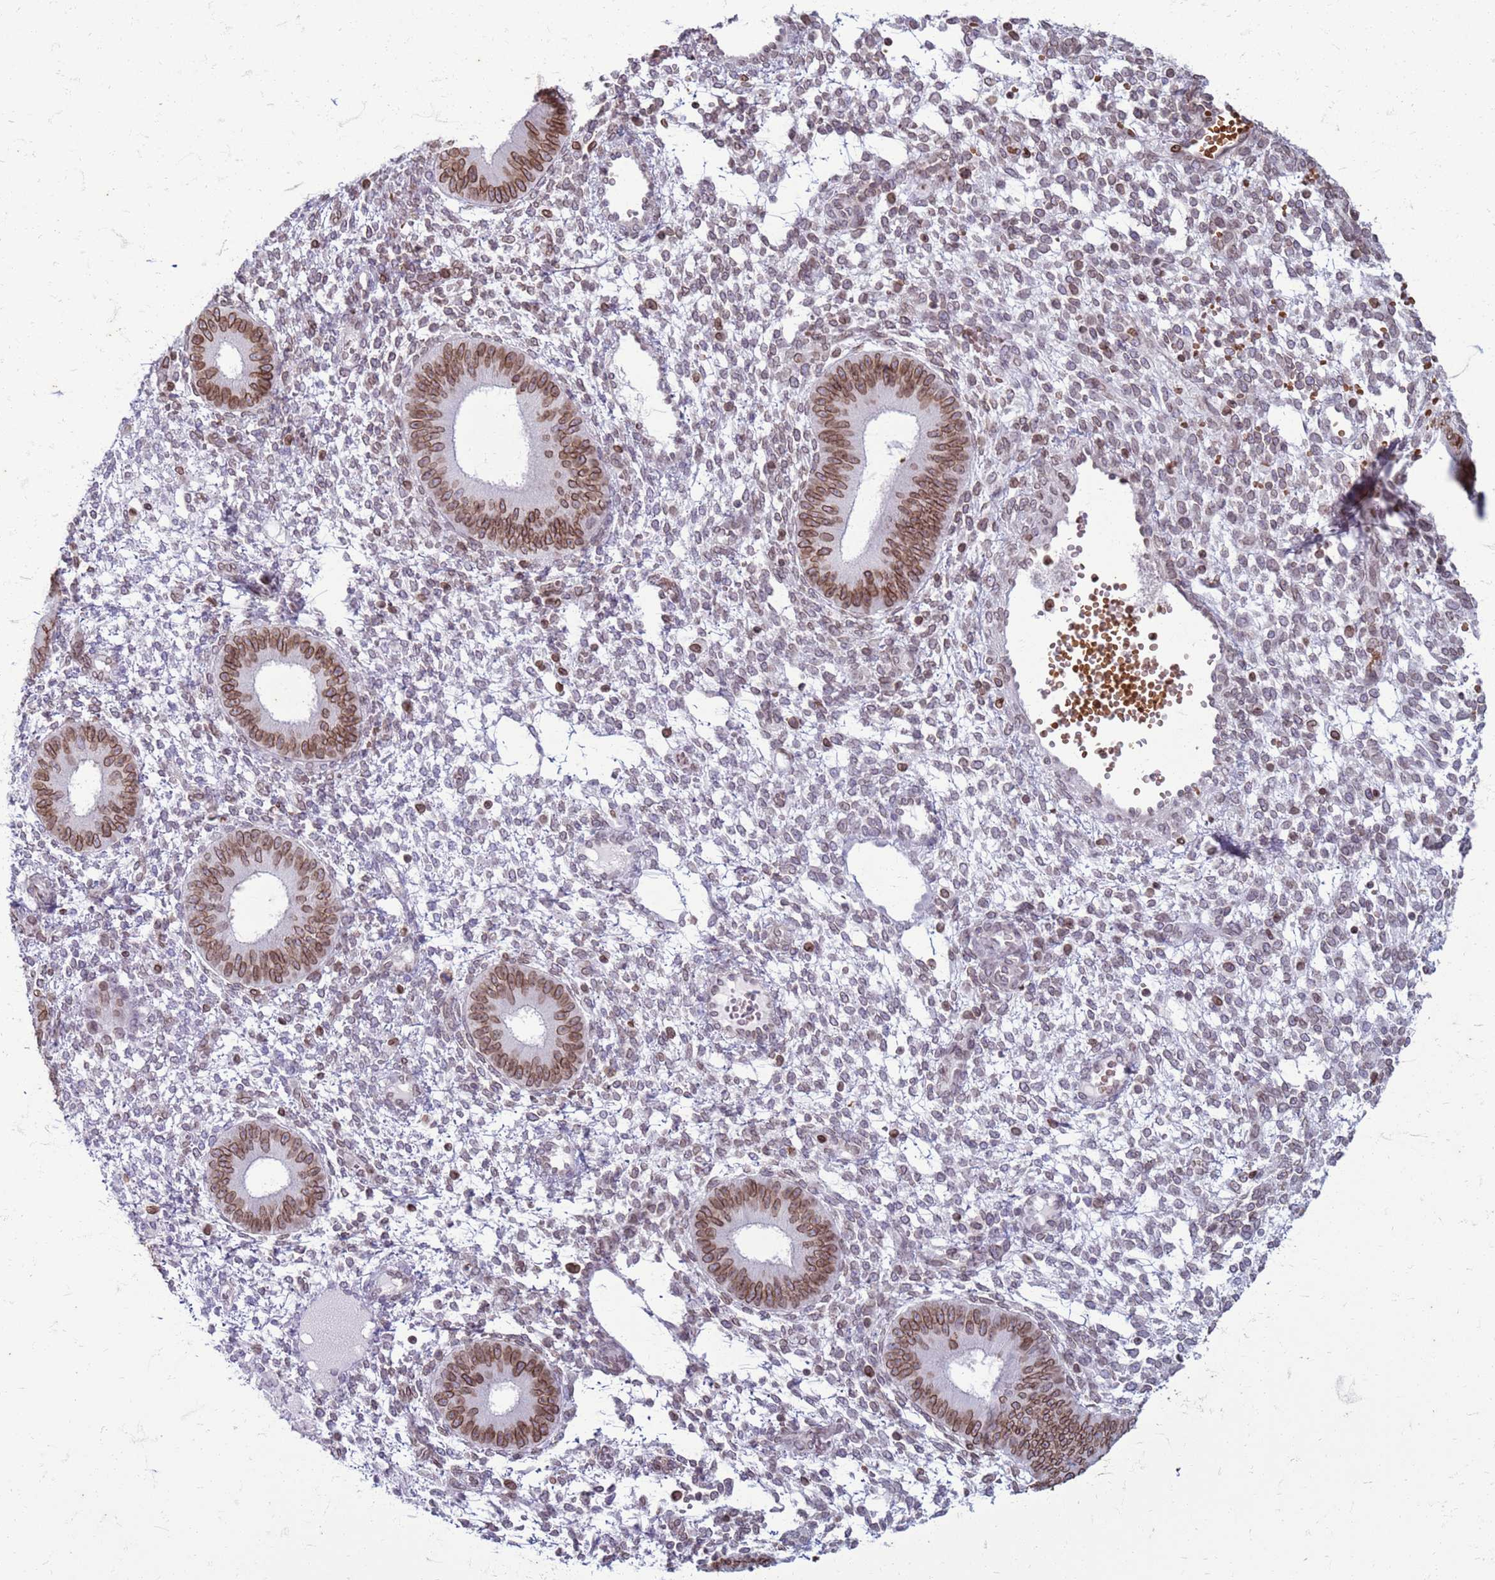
{"staining": {"intensity": "weak", "quantity": "<25%", "location": "cytoplasmic/membranous,nuclear"}, "tissue": "endometrium", "cell_type": "Cells in endometrial stroma", "image_type": "normal", "snomed": [{"axis": "morphology", "description": "Normal tissue, NOS"}, {"axis": "topography", "description": "Endometrium"}], "caption": "A micrograph of endometrium stained for a protein reveals no brown staining in cells in endometrial stroma. (Stains: DAB (3,3'-diaminobenzidine) immunohistochemistry with hematoxylin counter stain, Microscopy: brightfield microscopy at high magnification).", "gene": "METTL25B", "patient": {"sex": "female", "age": 49}}